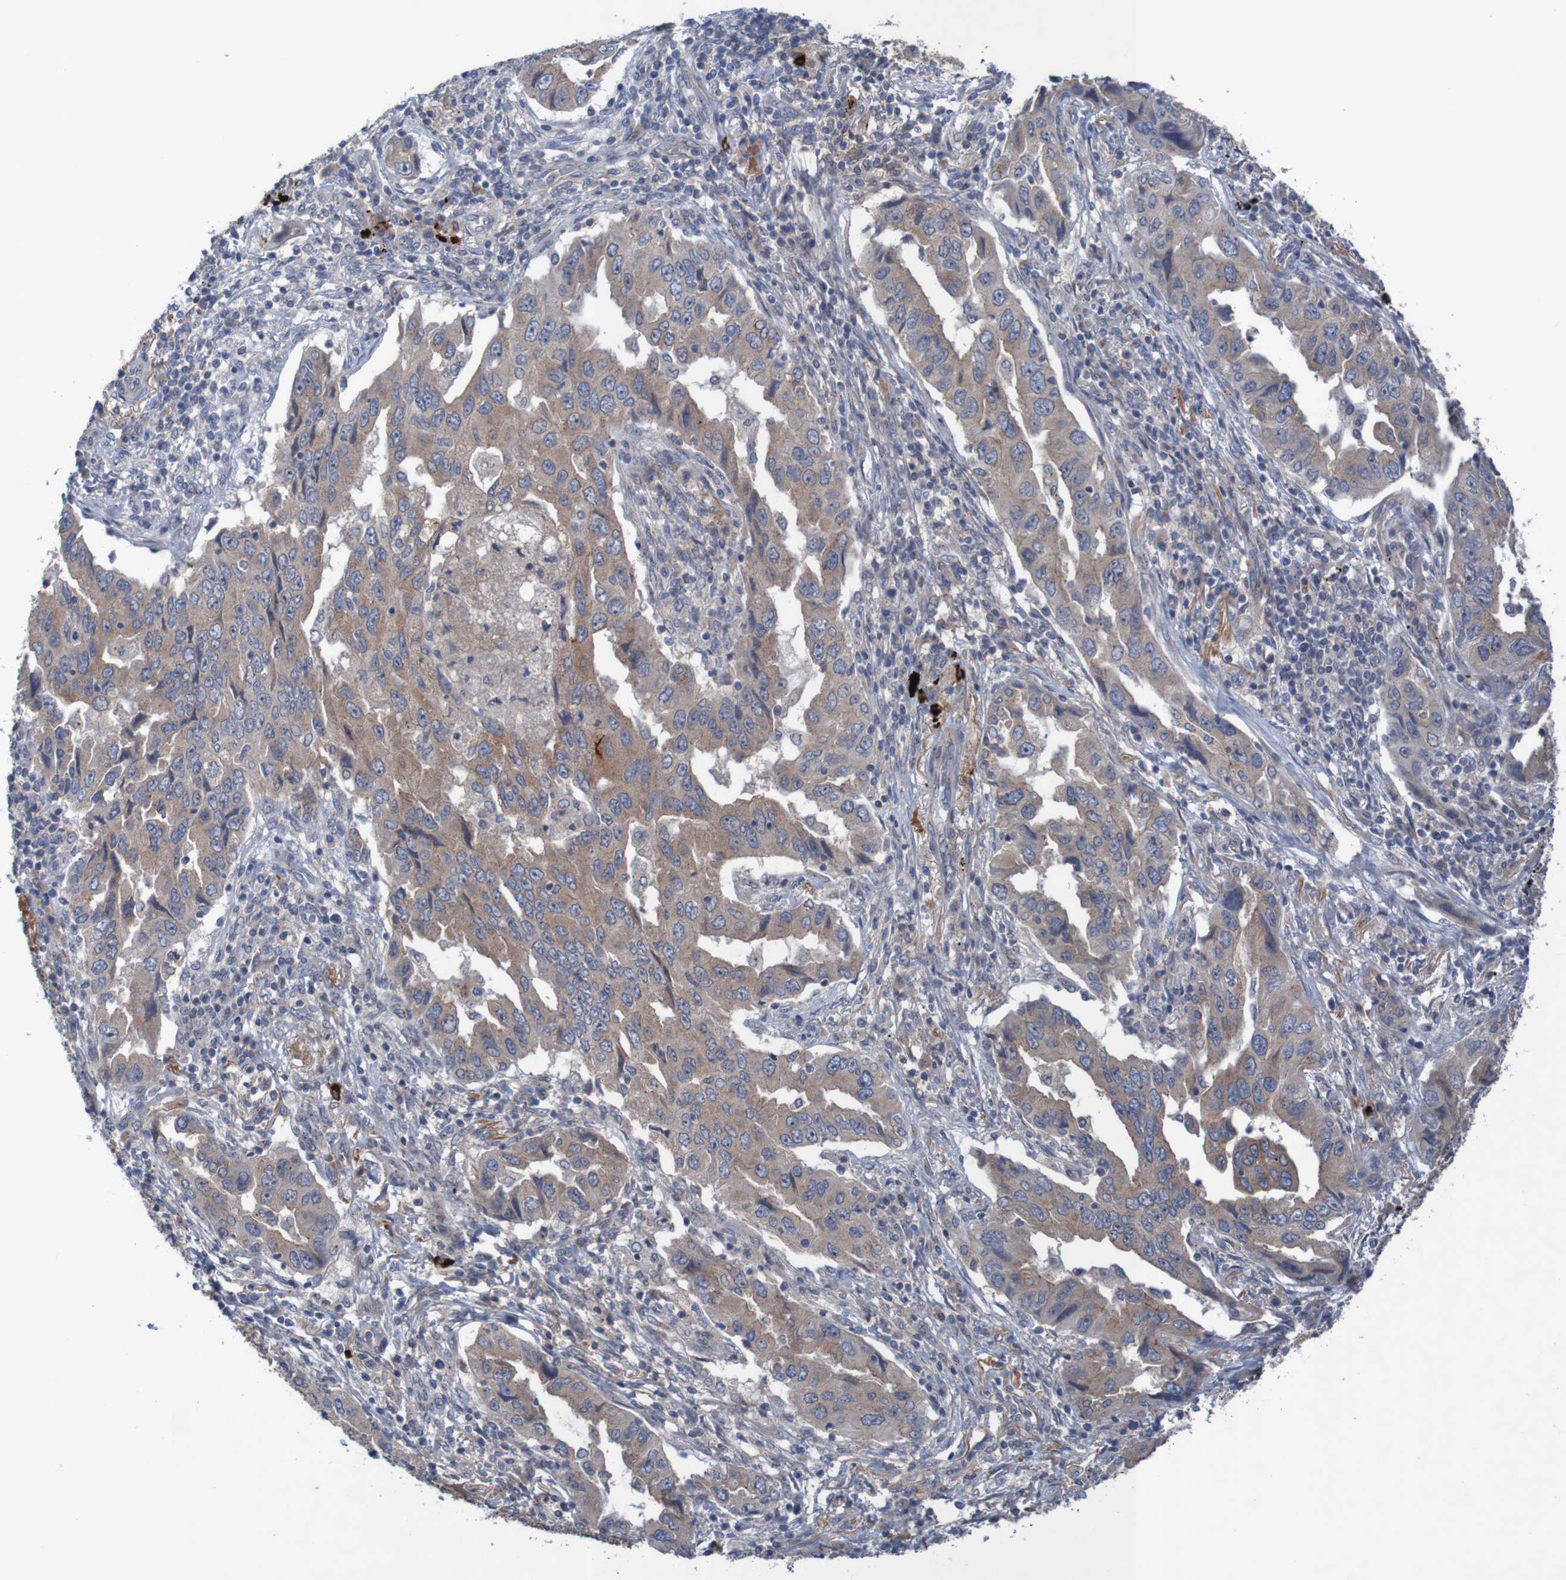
{"staining": {"intensity": "moderate", "quantity": "25%-75%", "location": "cytoplasmic/membranous"}, "tissue": "lung cancer", "cell_type": "Tumor cells", "image_type": "cancer", "snomed": [{"axis": "morphology", "description": "Adenocarcinoma, NOS"}, {"axis": "topography", "description": "Lung"}], "caption": "About 25%-75% of tumor cells in adenocarcinoma (lung) show moderate cytoplasmic/membranous protein staining as visualized by brown immunohistochemical staining.", "gene": "ANGPT4", "patient": {"sex": "female", "age": 65}}